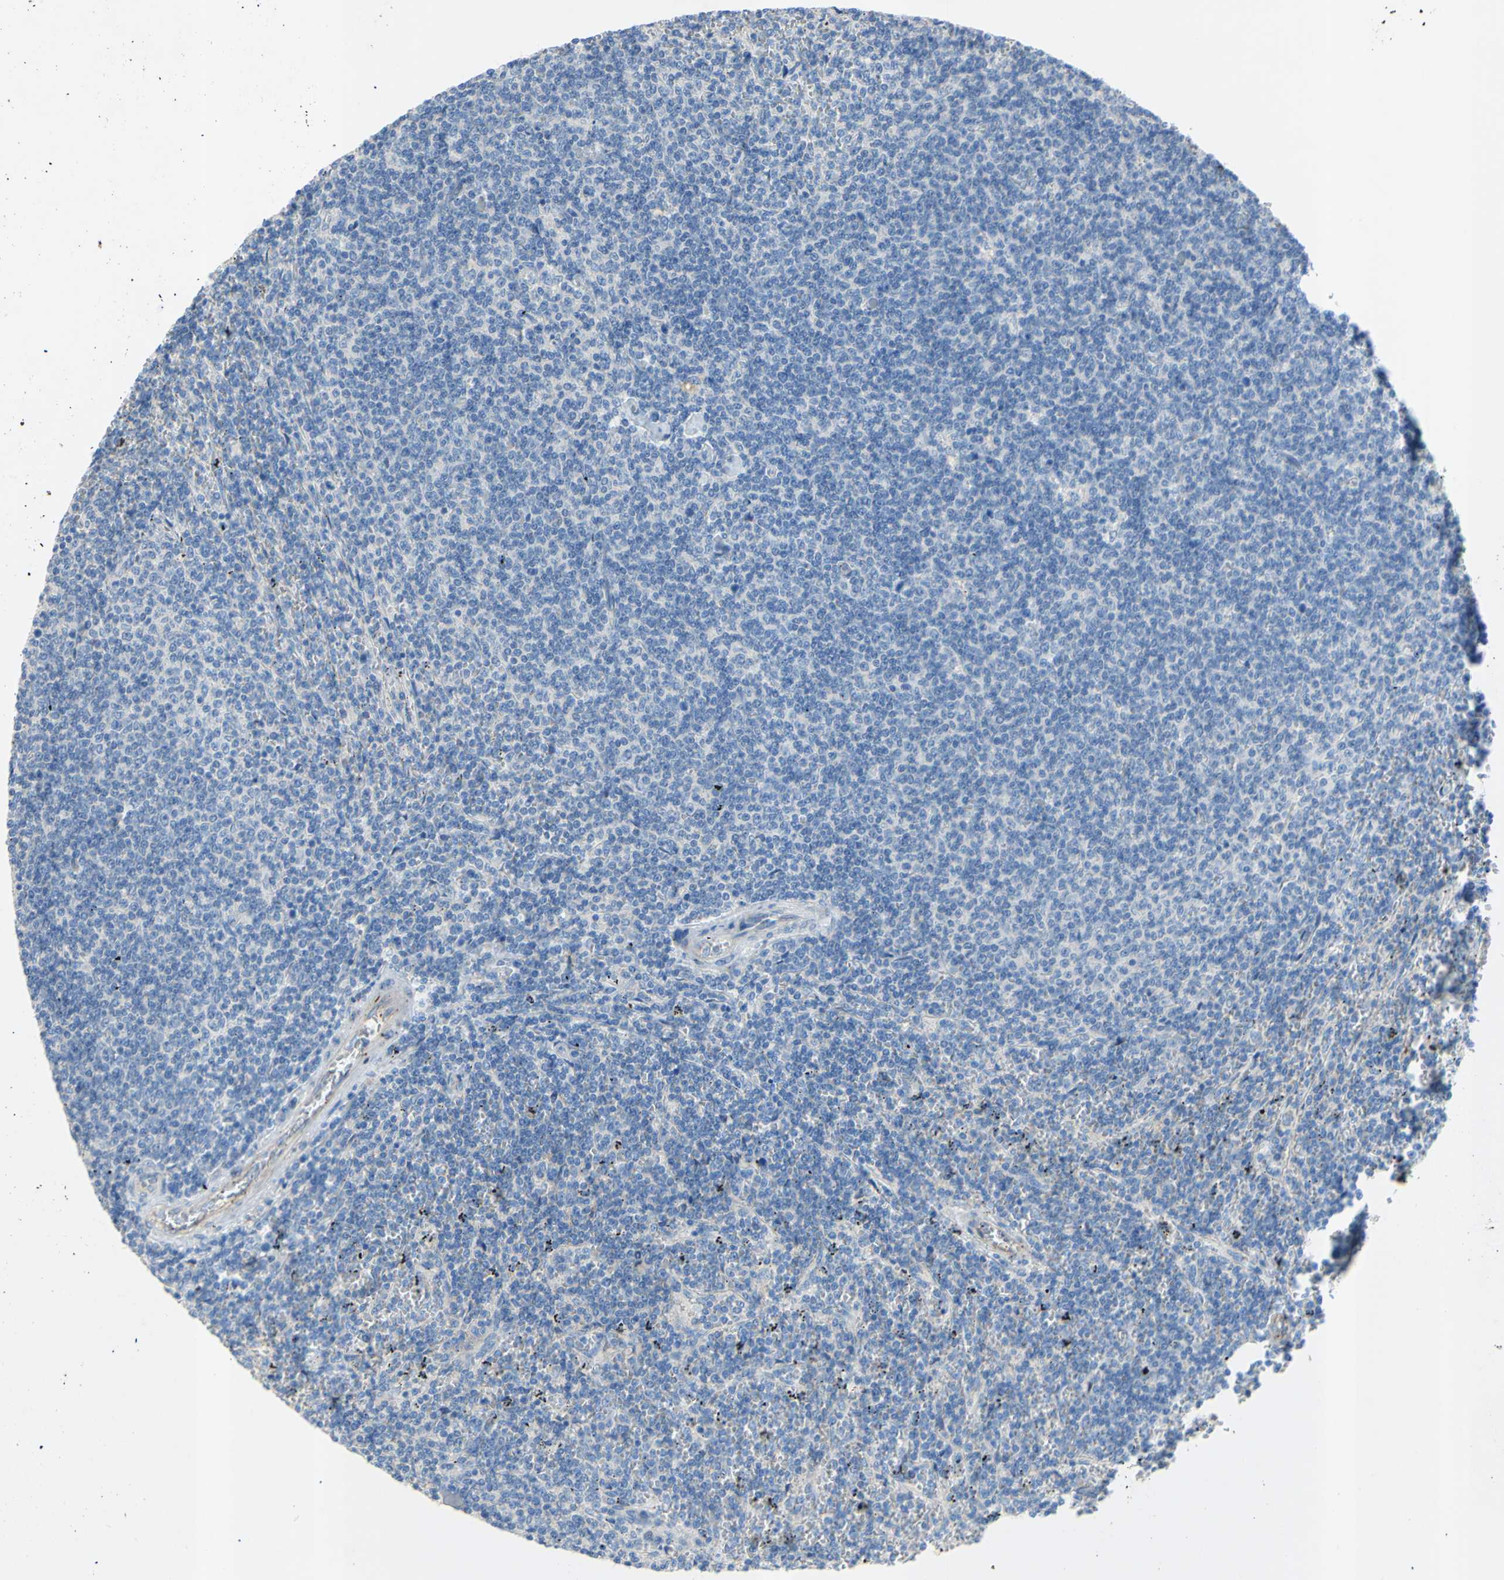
{"staining": {"intensity": "negative", "quantity": "none", "location": "none"}, "tissue": "lymphoma", "cell_type": "Tumor cells", "image_type": "cancer", "snomed": [{"axis": "morphology", "description": "Malignant lymphoma, non-Hodgkin's type, Low grade"}, {"axis": "topography", "description": "Spleen"}], "caption": "Photomicrograph shows no protein expression in tumor cells of malignant lymphoma, non-Hodgkin's type (low-grade) tissue.", "gene": "TMIGD2", "patient": {"sex": "female", "age": 50}}